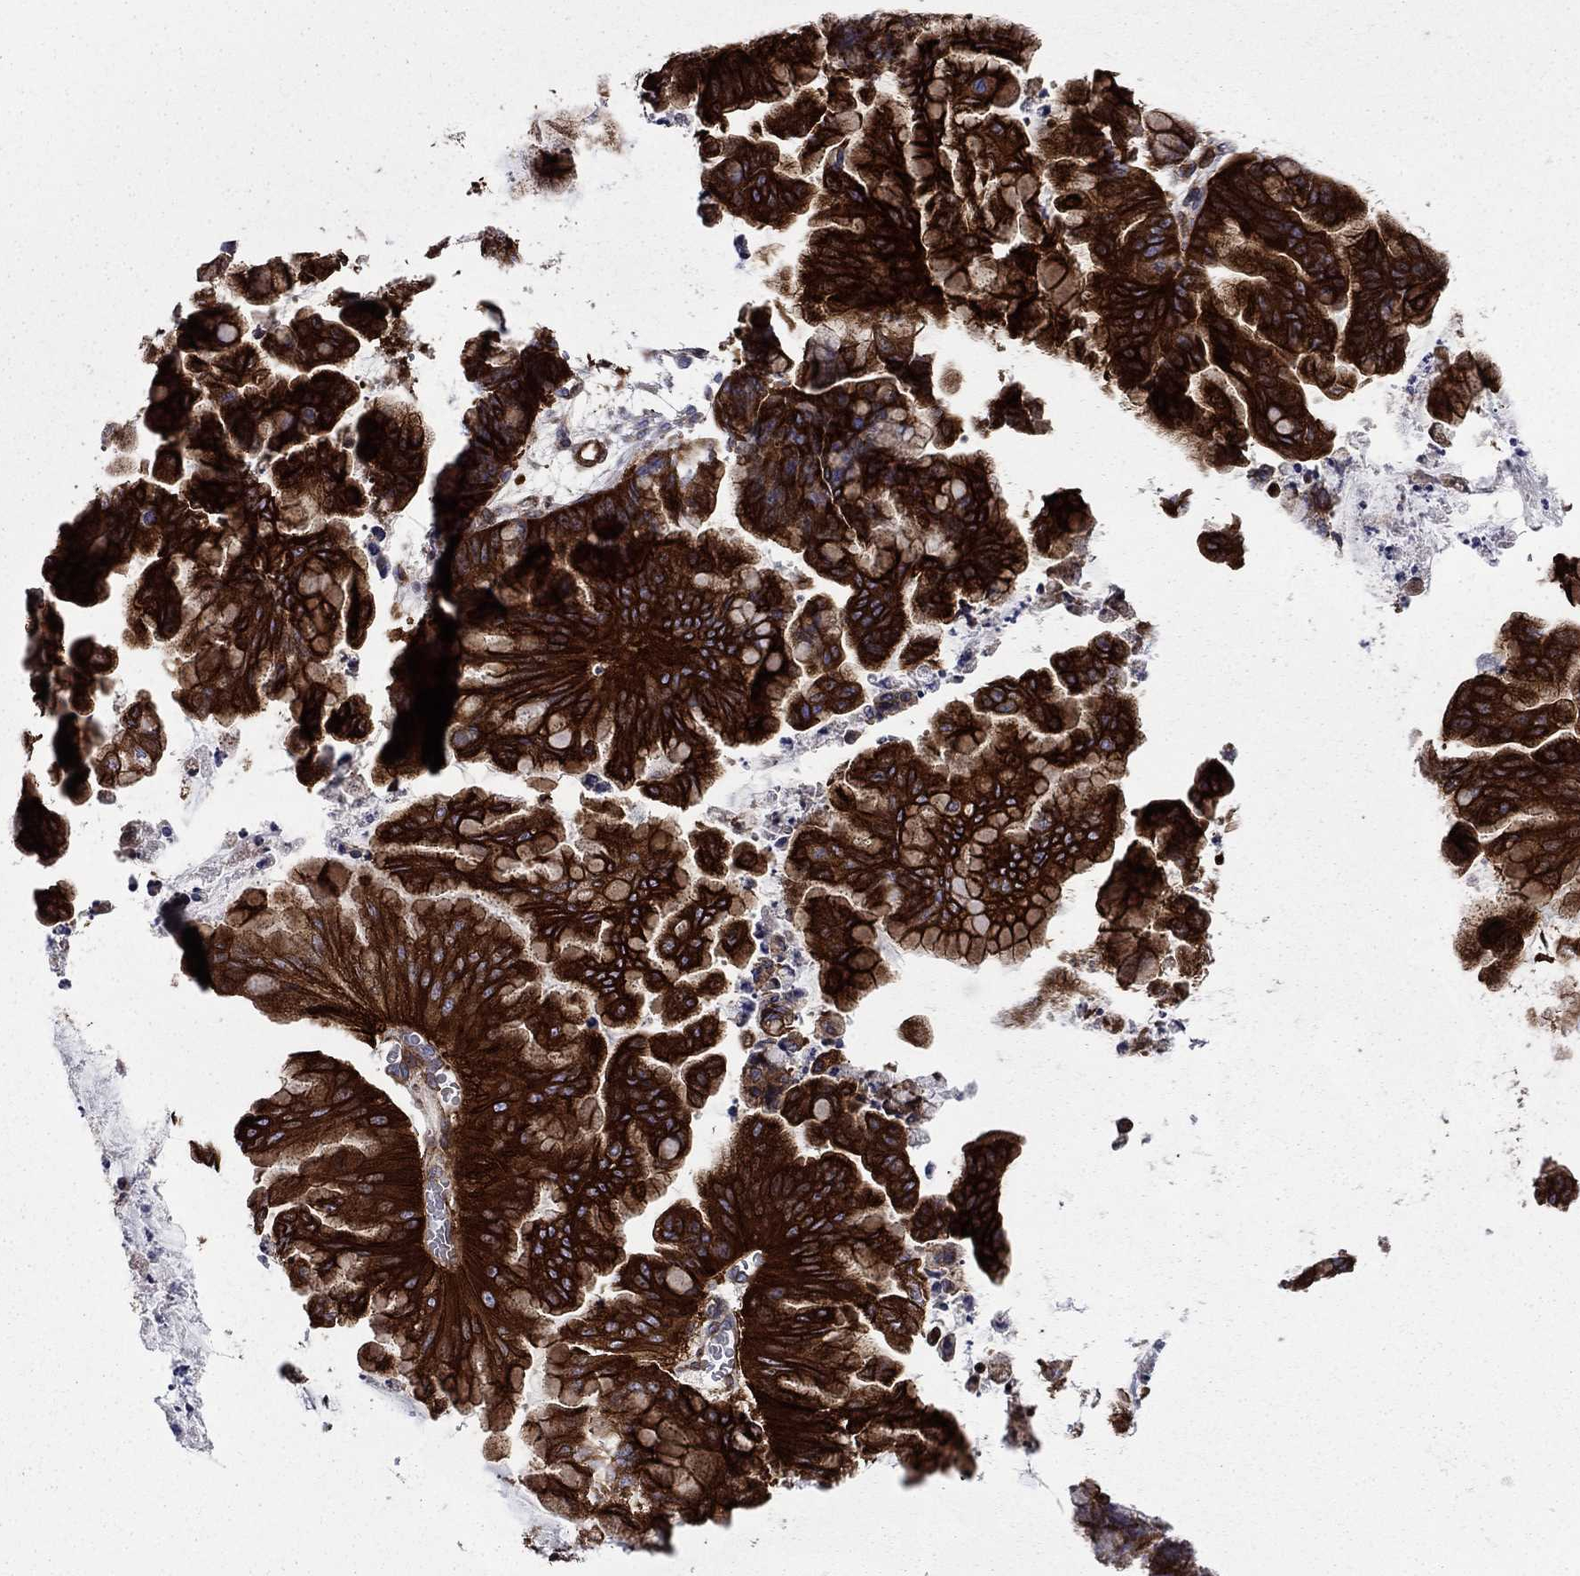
{"staining": {"intensity": "strong", "quantity": ">75%", "location": "cytoplasmic/membranous"}, "tissue": "ovarian cancer", "cell_type": "Tumor cells", "image_type": "cancer", "snomed": [{"axis": "morphology", "description": "Cystadenocarcinoma, mucinous, NOS"}, {"axis": "topography", "description": "Ovary"}], "caption": "Strong cytoplasmic/membranous staining for a protein is identified in approximately >75% of tumor cells of ovarian cancer using immunohistochemistry.", "gene": "EHBP1L1", "patient": {"sex": "female", "age": 67}}